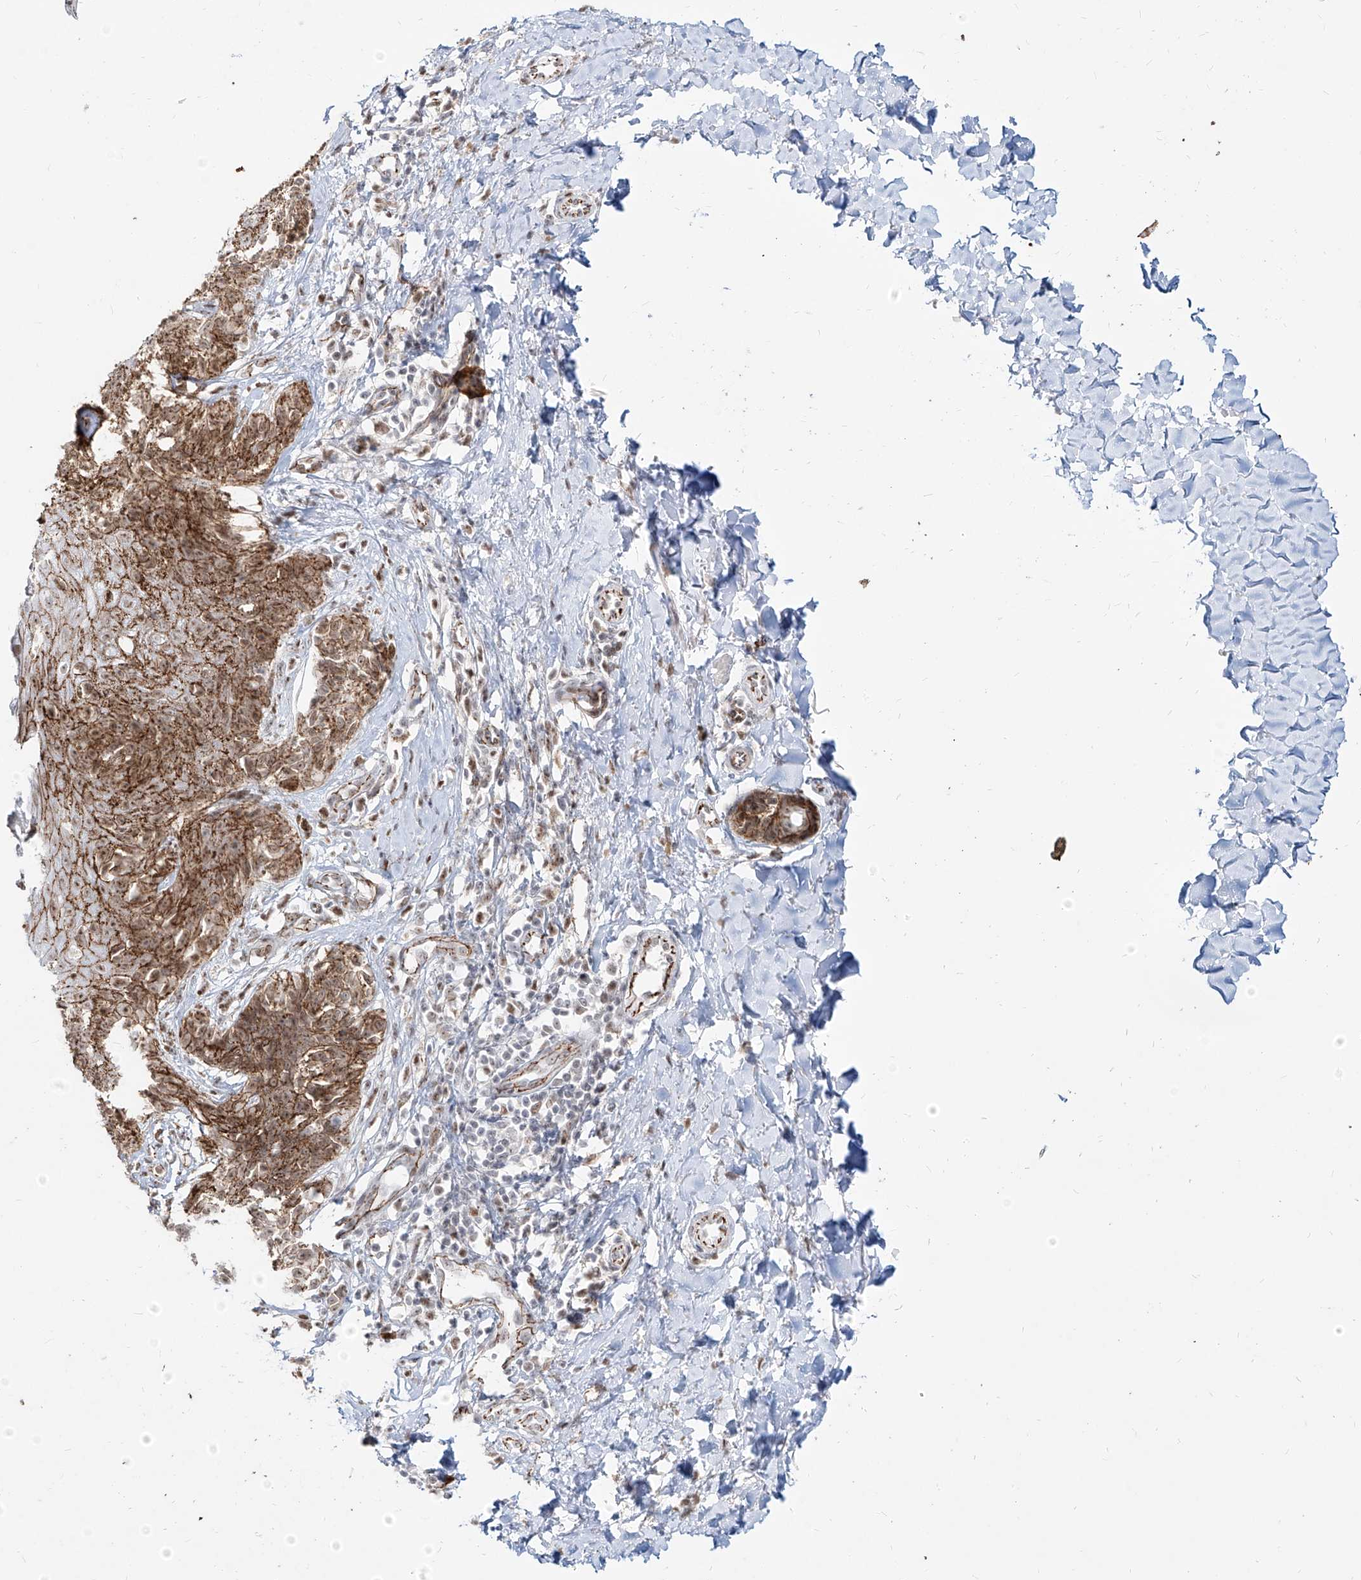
{"staining": {"intensity": "moderate", "quantity": ">75%", "location": "cytoplasmic/membranous,nuclear"}, "tissue": "melanoma", "cell_type": "Tumor cells", "image_type": "cancer", "snomed": [{"axis": "morphology", "description": "Malignant melanoma, NOS"}, {"axis": "topography", "description": "Skin"}], "caption": "Immunohistochemical staining of melanoma shows medium levels of moderate cytoplasmic/membranous and nuclear positivity in about >75% of tumor cells.", "gene": "ZNF710", "patient": {"sex": "male", "age": 53}}